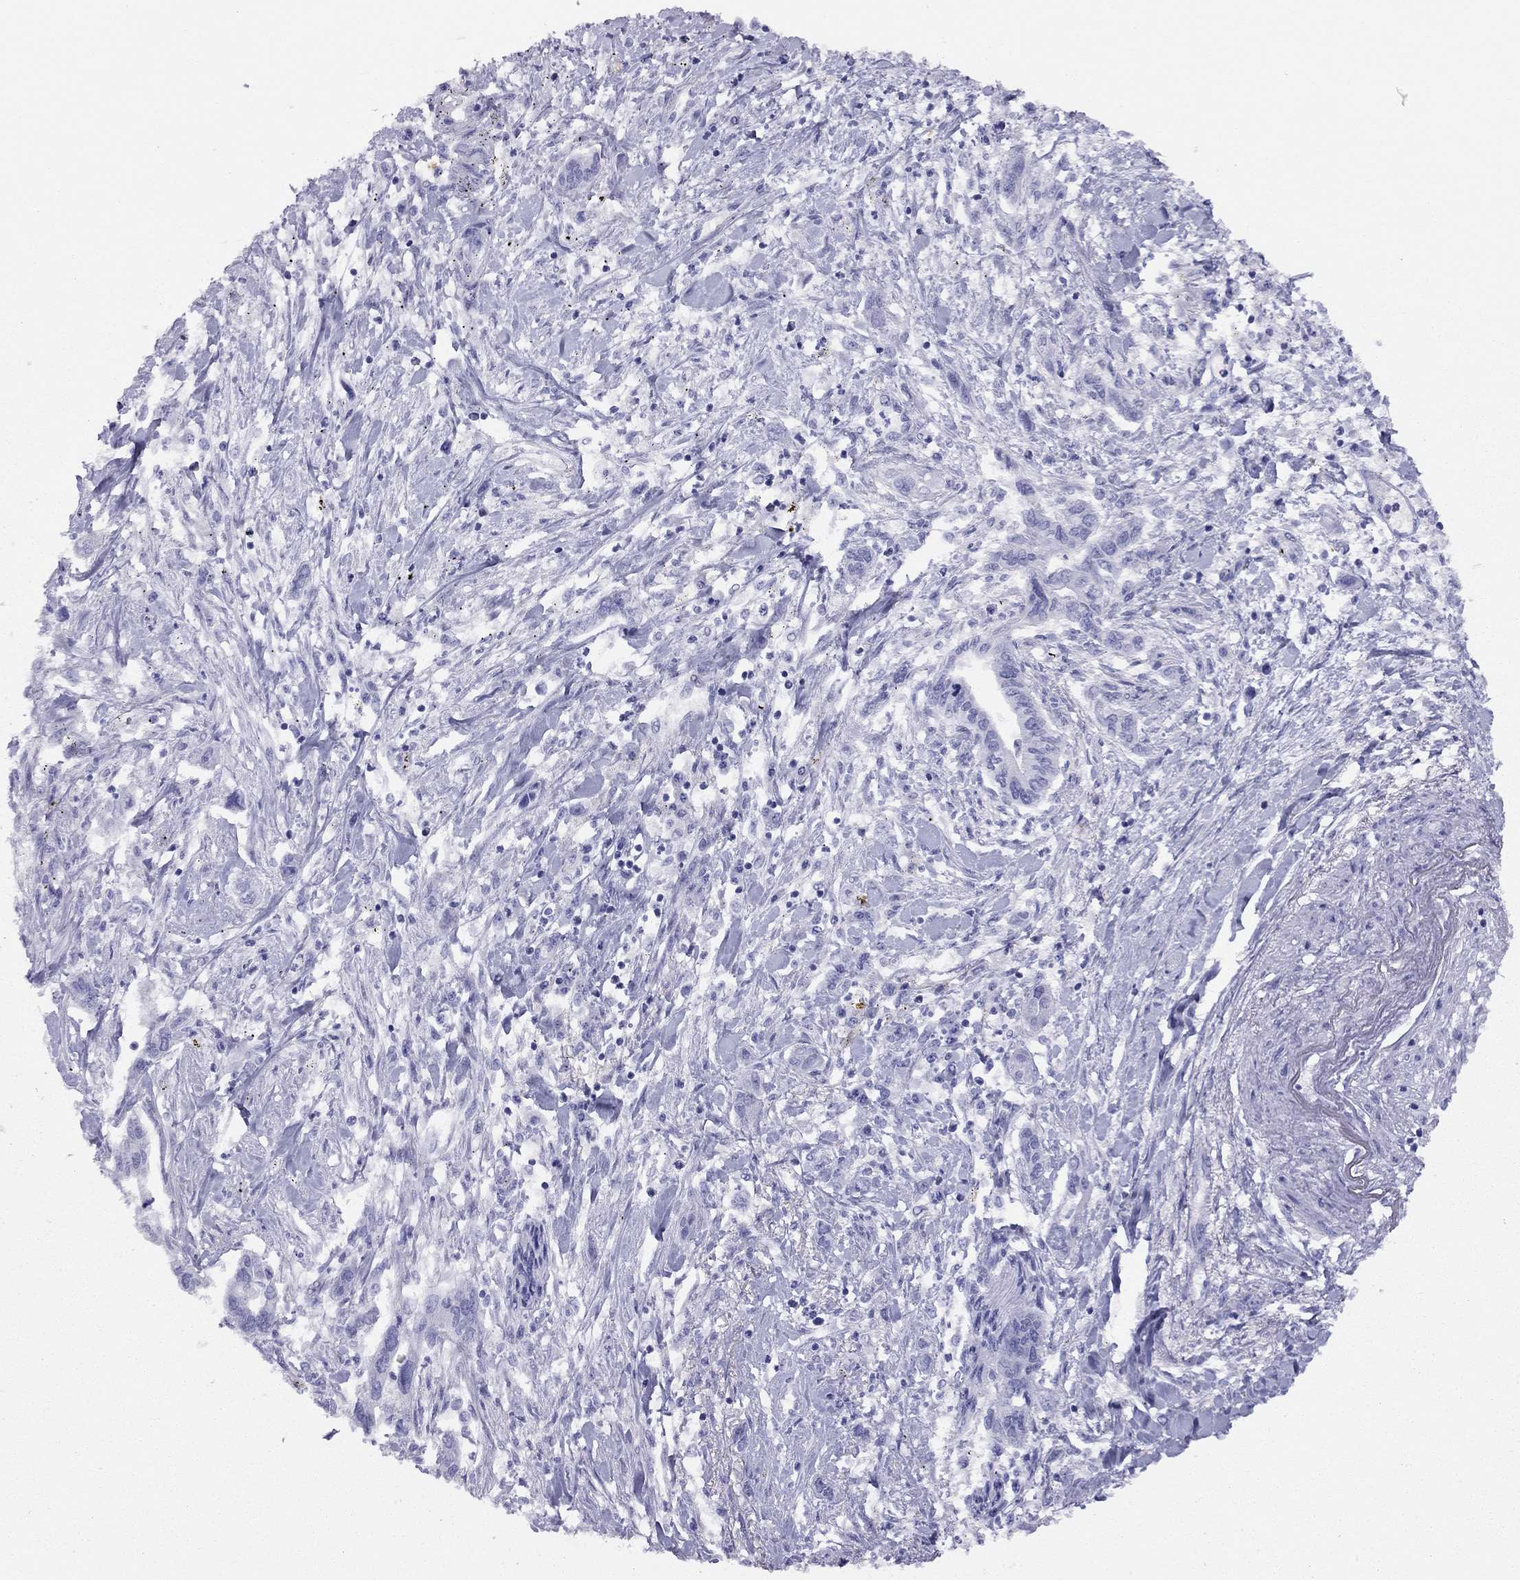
{"staining": {"intensity": "negative", "quantity": "none", "location": "none"}, "tissue": "pancreatic cancer", "cell_type": "Tumor cells", "image_type": "cancer", "snomed": [{"axis": "morphology", "description": "Adenocarcinoma, NOS"}, {"axis": "topography", "description": "Pancreas"}], "caption": "There is no significant positivity in tumor cells of adenocarcinoma (pancreatic).", "gene": "LRIT2", "patient": {"sex": "male", "age": 60}}